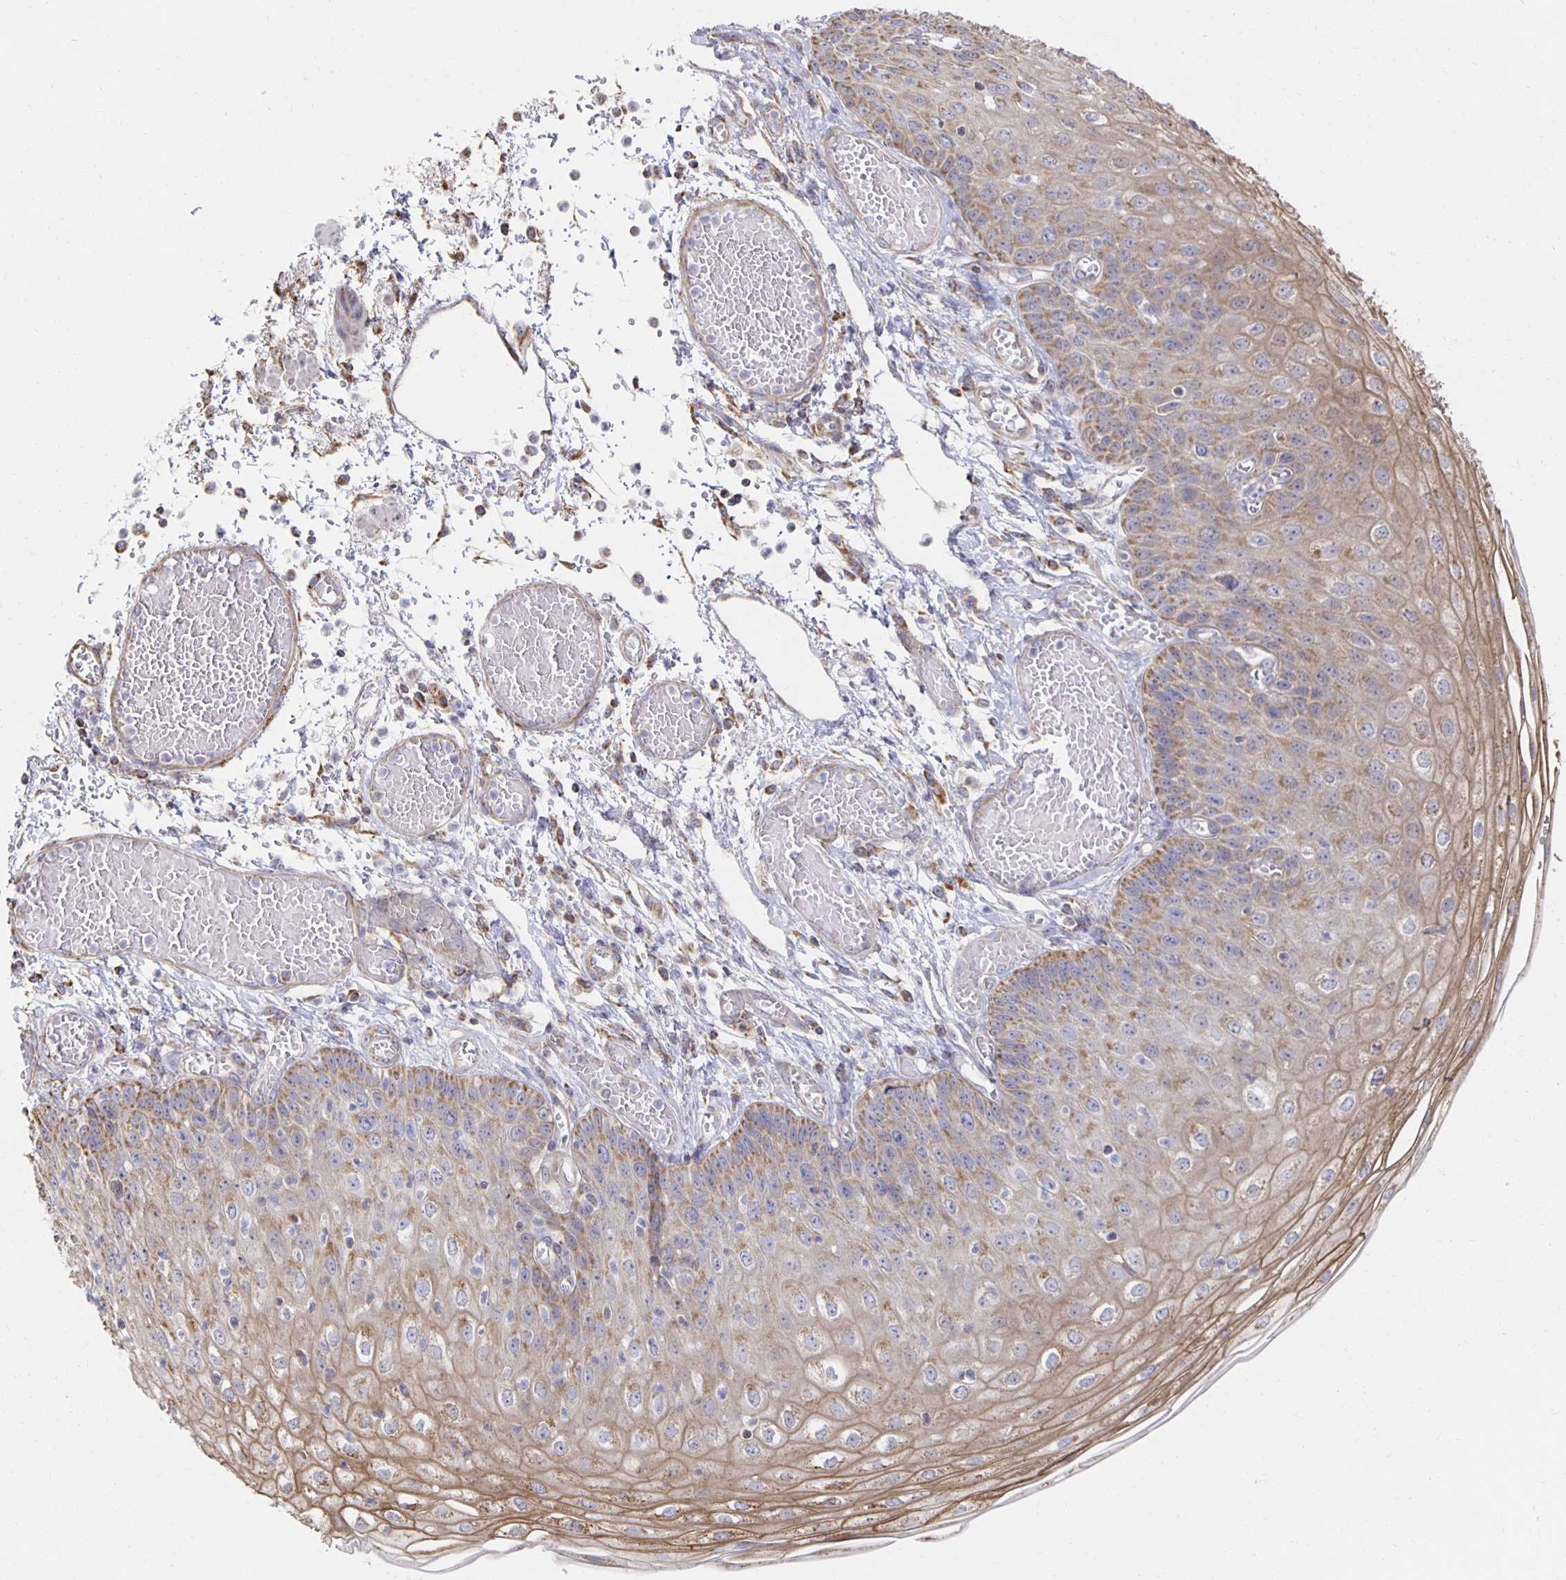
{"staining": {"intensity": "moderate", "quantity": "25%-75%", "location": "cytoplasmic/membranous"}, "tissue": "esophagus", "cell_type": "Squamous epithelial cells", "image_type": "normal", "snomed": [{"axis": "morphology", "description": "Normal tissue, NOS"}, {"axis": "morphology", "description": "Adenocarcinoma, NOS"}, {"axis": "topography", "description": "Esophagus"}], "caption": "The photomicrograph displays a brown stain indicating the presence of a protein in the cytoplasmic/membranous of squamous epithelial cells in esophagus. The staining was performed using DAB to visualize the protein expression in brown, while the nuclei were stained in blue with hematoxylin (Magnification: 20x).", "gene": "NKX2", "patient": {"sex": "male", "age": 81}}